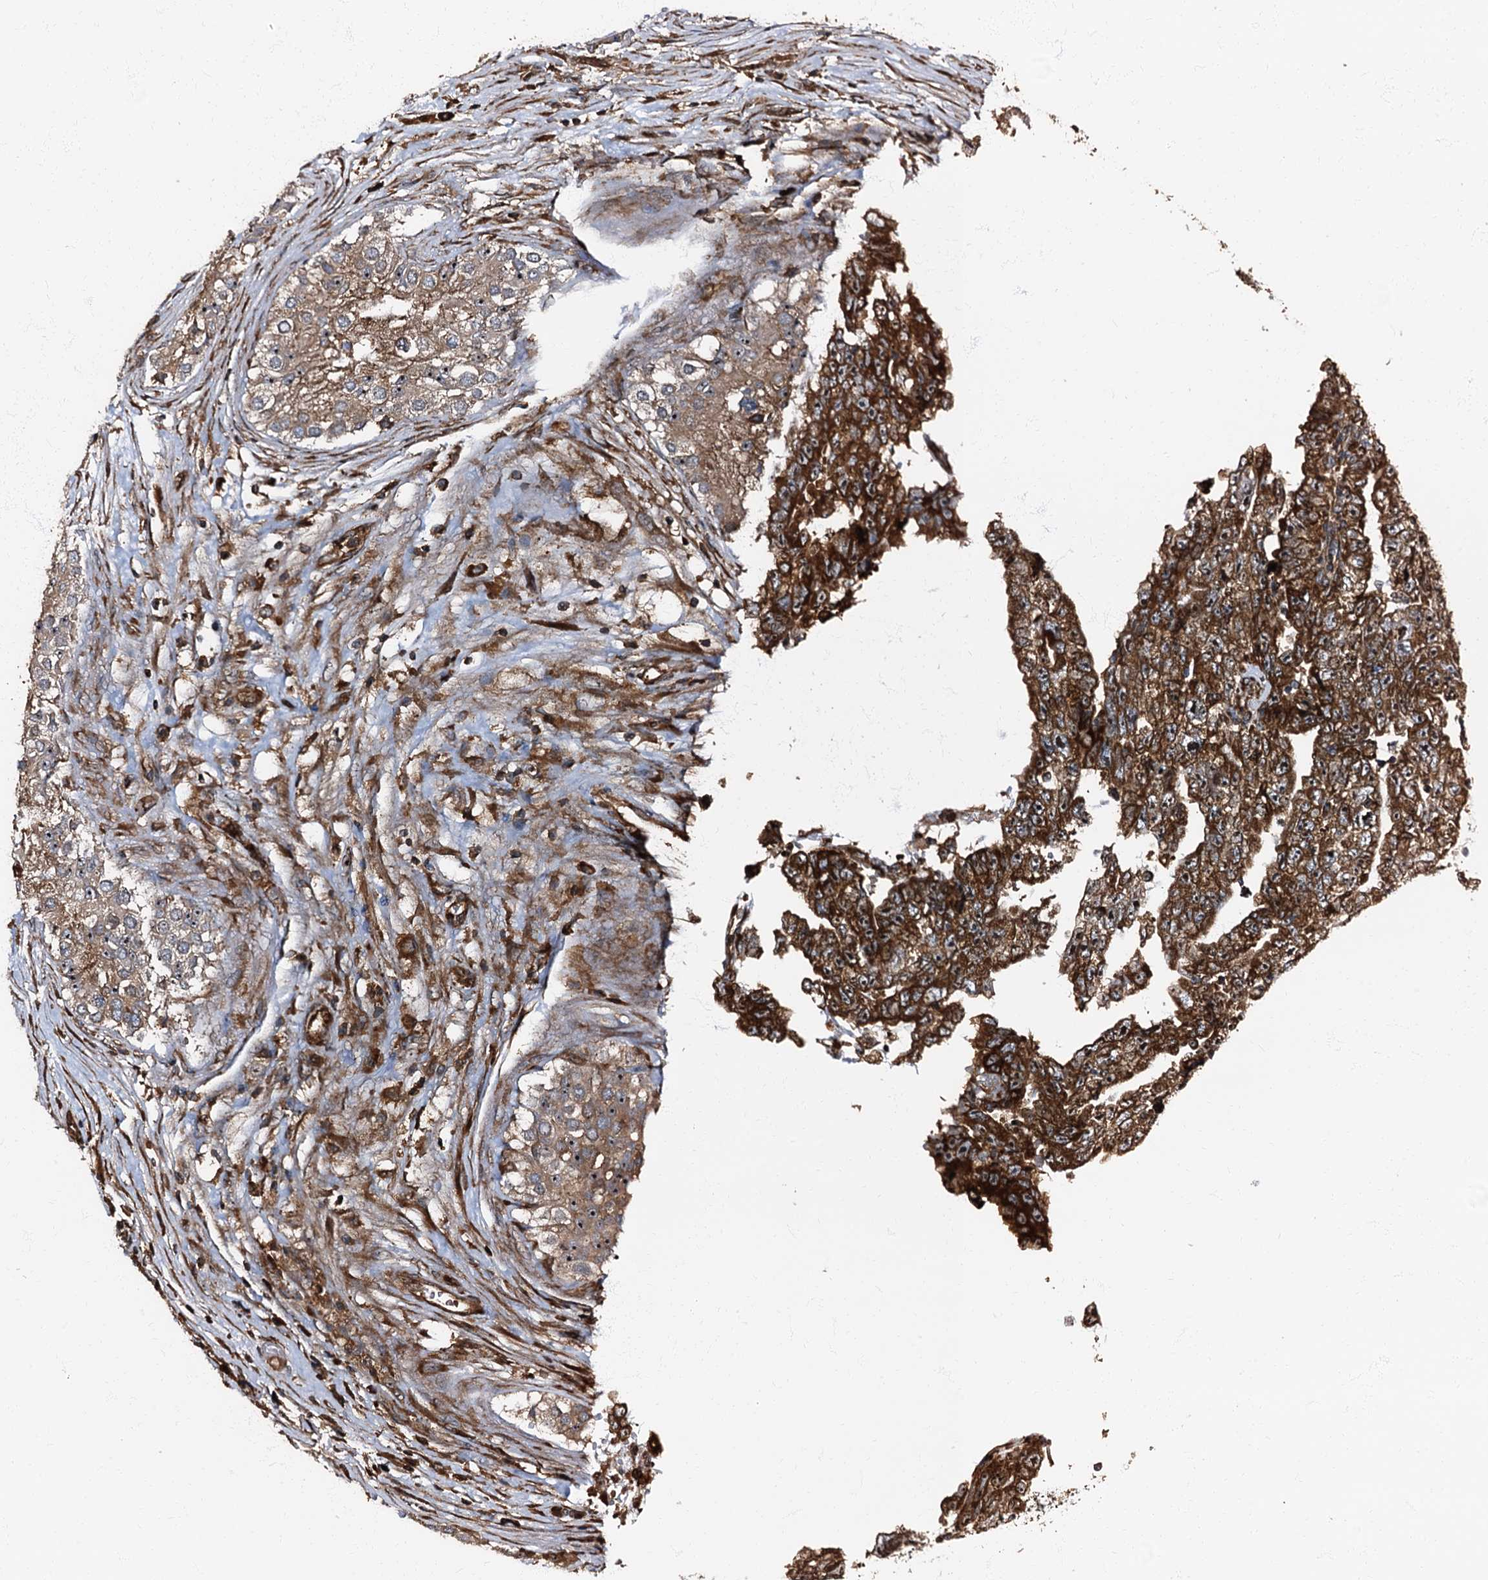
{"staining": {"intensity": "strong", "quantity": ">75%", "location": "cytoplasmic/membranous"}, "tissue": "testis cancer", "cell_type": "Tumor cells", "image_type": "cancer", "snomed": [{"axis": "morphology", "description": "Carcinoma, Embryonal, NOS"}, {"axis": "topography", "description": "Testis"}], "caption": "Tumor cells reveal strong cytoplasmic/membranous expression in approximately >75% of cells in testis cancer.", "gene": "ATP2C1", "patient": {"sex": "male", "age": 25}}